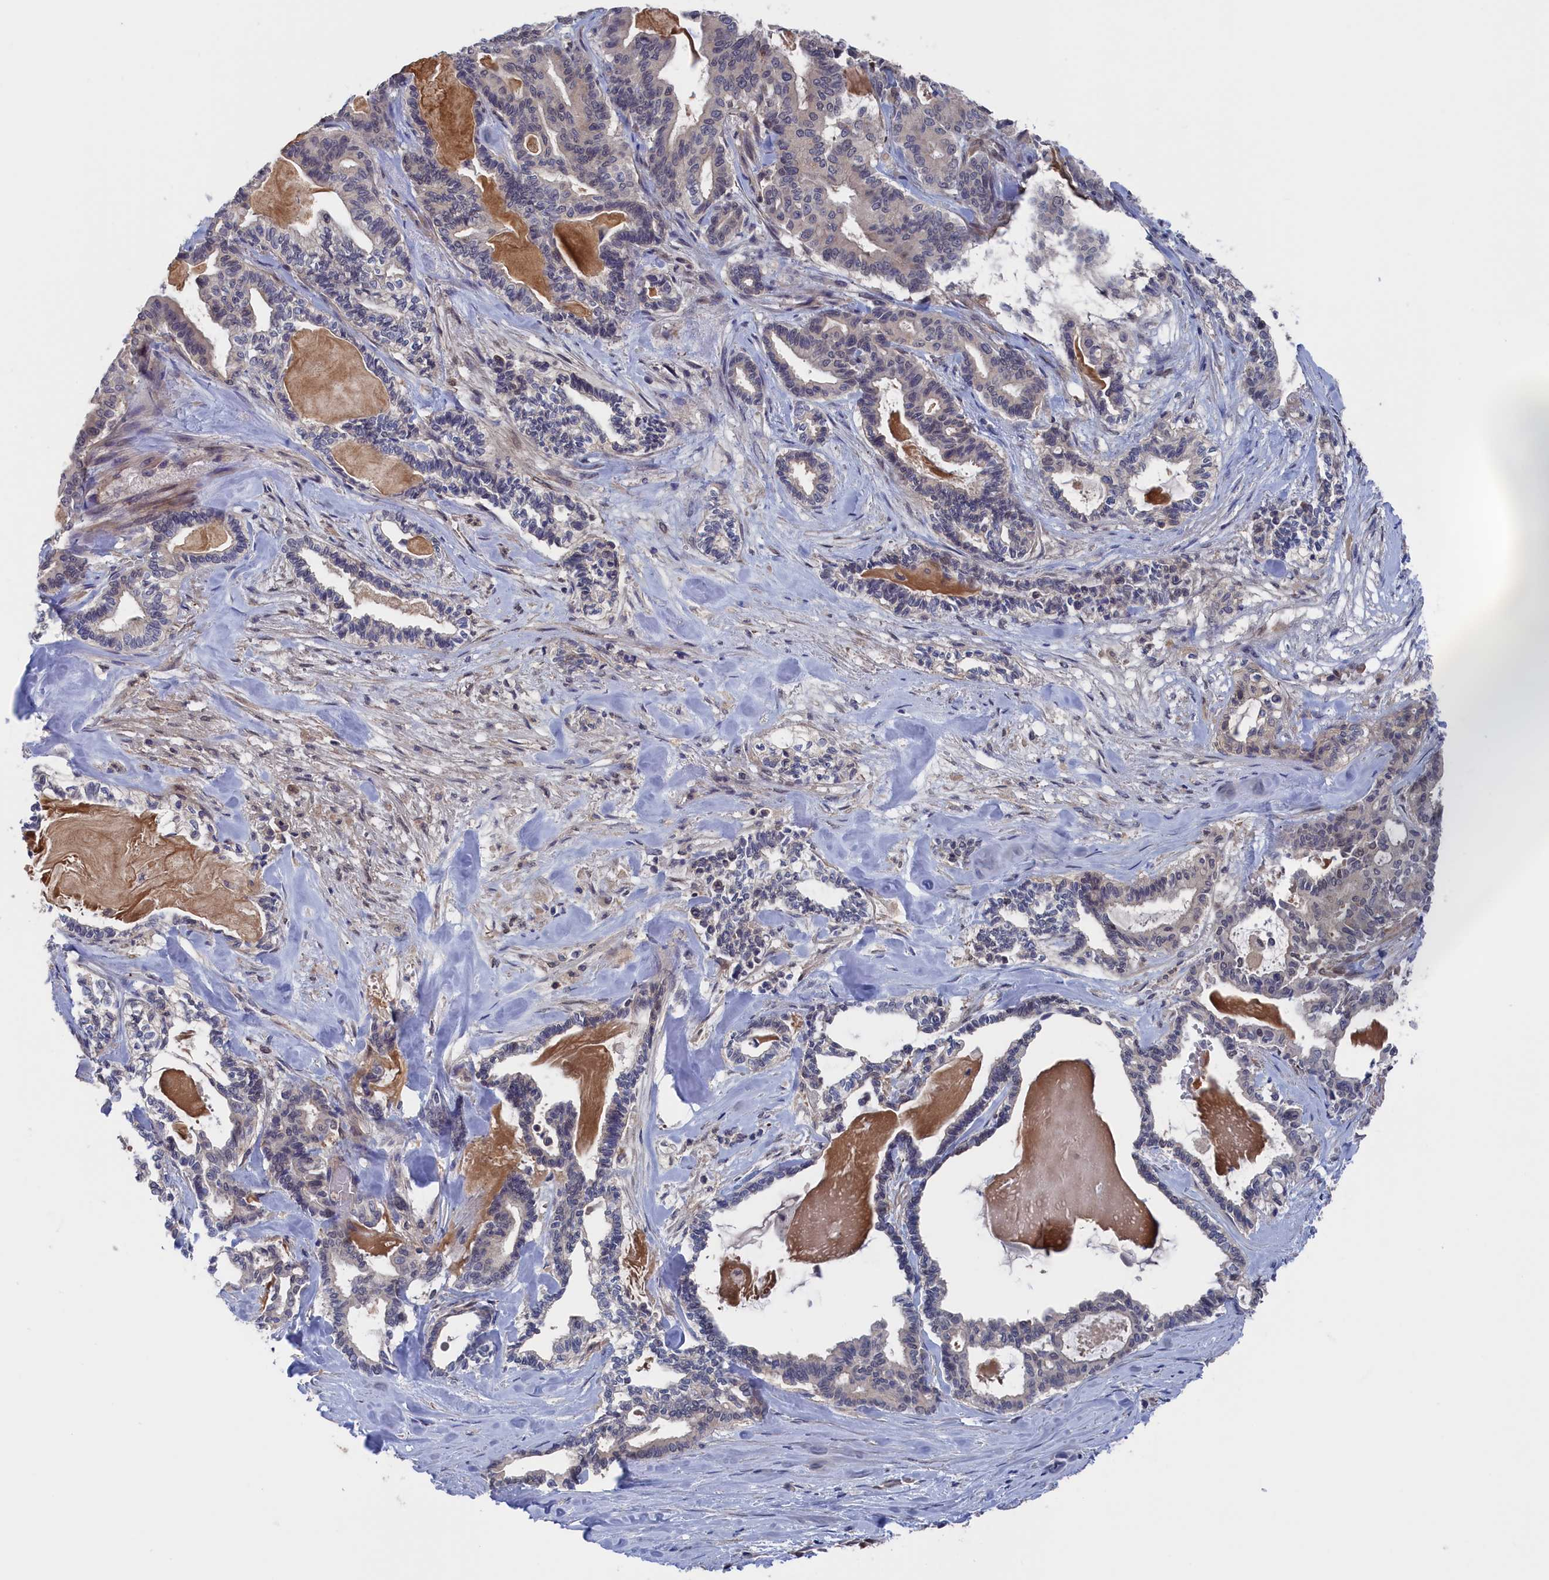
{"staining": {"intensity": "weak", "quantity": "<25%", "location": "cytoplasmic/membranous,nuclear"}, "tissue": "pancreatic cancer", "cell_type": "Tumor cells", "image_type": "cancer", "snomed": [{"axis": "morphology", "description": "Adenocarcinoma, NOS"}, {"axis": "topography", "description": "Pancreas"}], "caption": "Human pancreatic adenocarcinoma stained for a protein using immunohistochemistry demonstrates no positivity in tumor cells.", "gene": "NUTF2", "patient": {"sex": "male", "age": 63}}